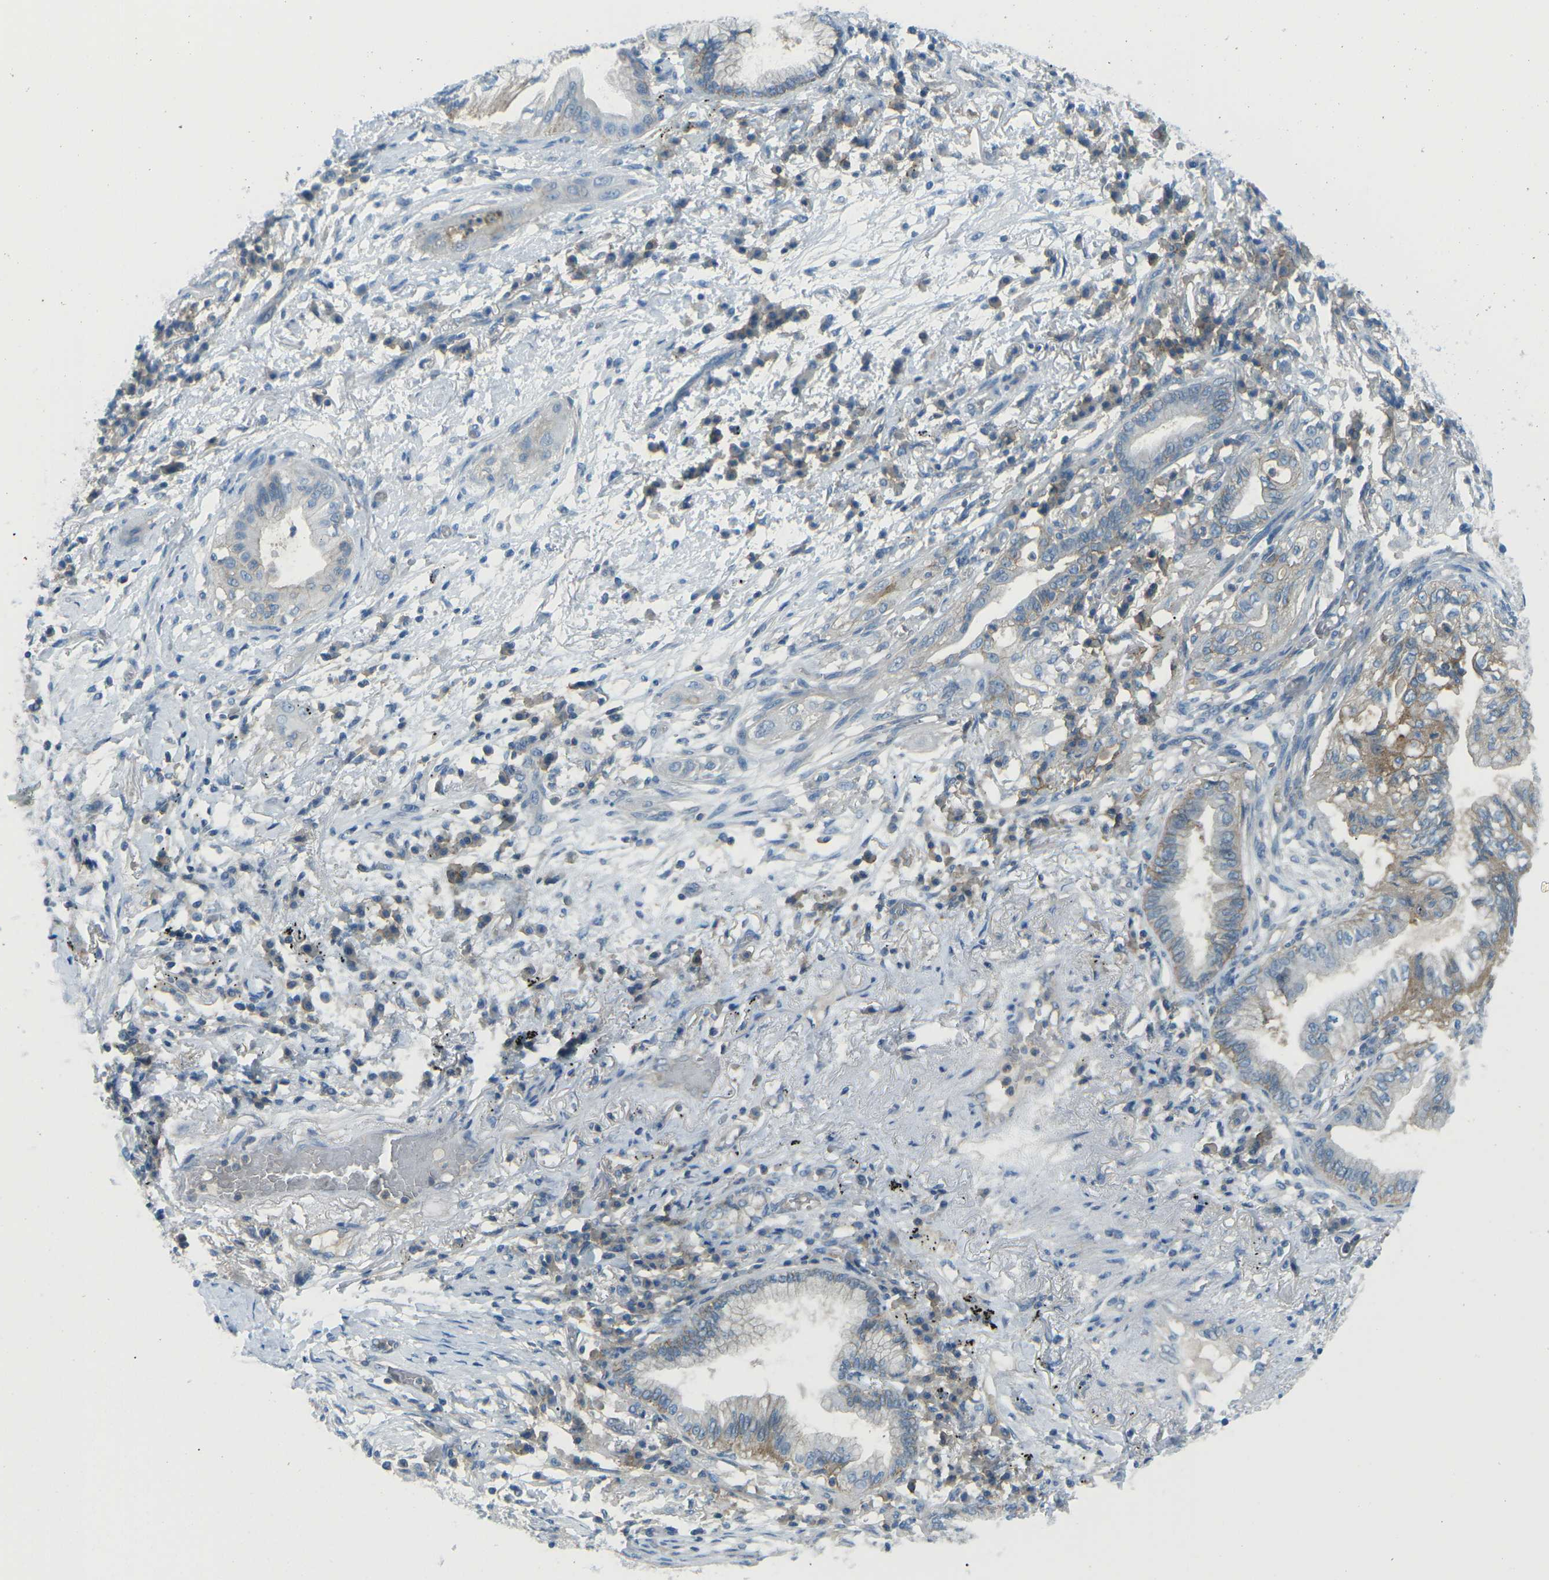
{"staining": {"intensity": "moderate", "quantity": "<25%", "location": "cytoplasmic/membranous"}, "tissue": "lung cancer", "cell_type": "Tumor cells", "image_type": "cancer", "snomed": [{"axis": "morphology", "description": "Normal tissue, NOS"}, {"axis": "morphology", "description": "Adenocarcinoma, NOS"}, {"axis": "topography", "description": "Bronchus"}, {"axis": "topography", "description": "Lung"}], "caption": "Tumor cells demonstrate low levels of moderate cytoplasmic/membranous staining in approximately <25% of cells in human lung cancer (adenocarcinoma).", "gene": "CD47", "patient": {"sex": "female", "age": 70}}